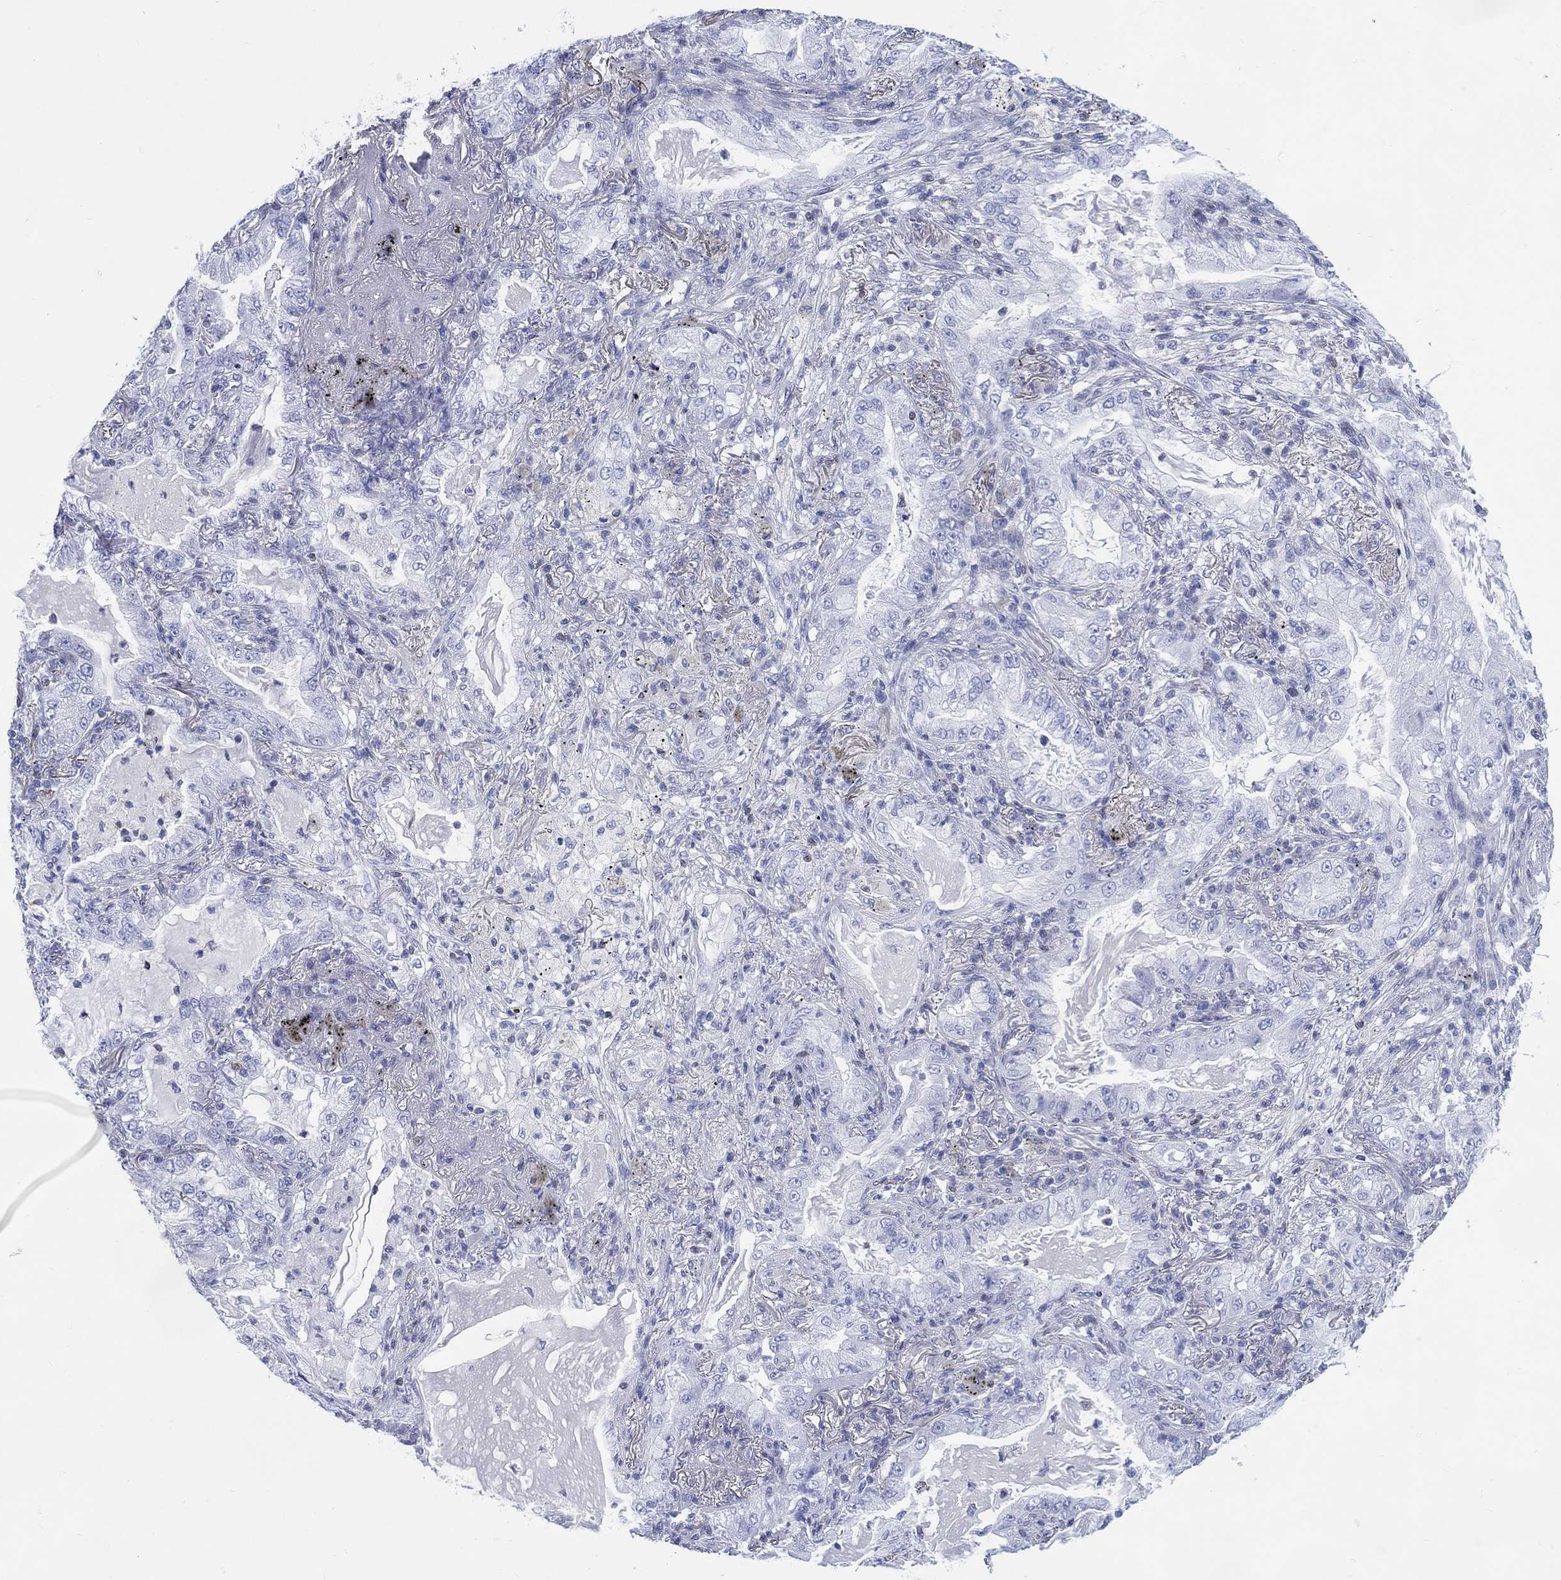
{"staining": {"intensity": "negative", "quantity": "none", "location": "none"}, "tissue": "lung cancer", "cell_type": "Tumor cells", "image_type": "cancer", "snomed": [{"axis": "morphology", "description": "Adenocarcinoma, NOS"}, {"axis": "topography", "description": "Lung"}], "caption": "Lung cancer was stained to show a protein in brown. There is no significant expression in tumor cells. (Stains: DAB (3,3'-diaminobenzidine) IHC with hematoxylin counter stain, Microscopy: brightfield microscopy at high magnification).", "gene": "DDI1", "patient": {"sex": "female", "age": 73}}